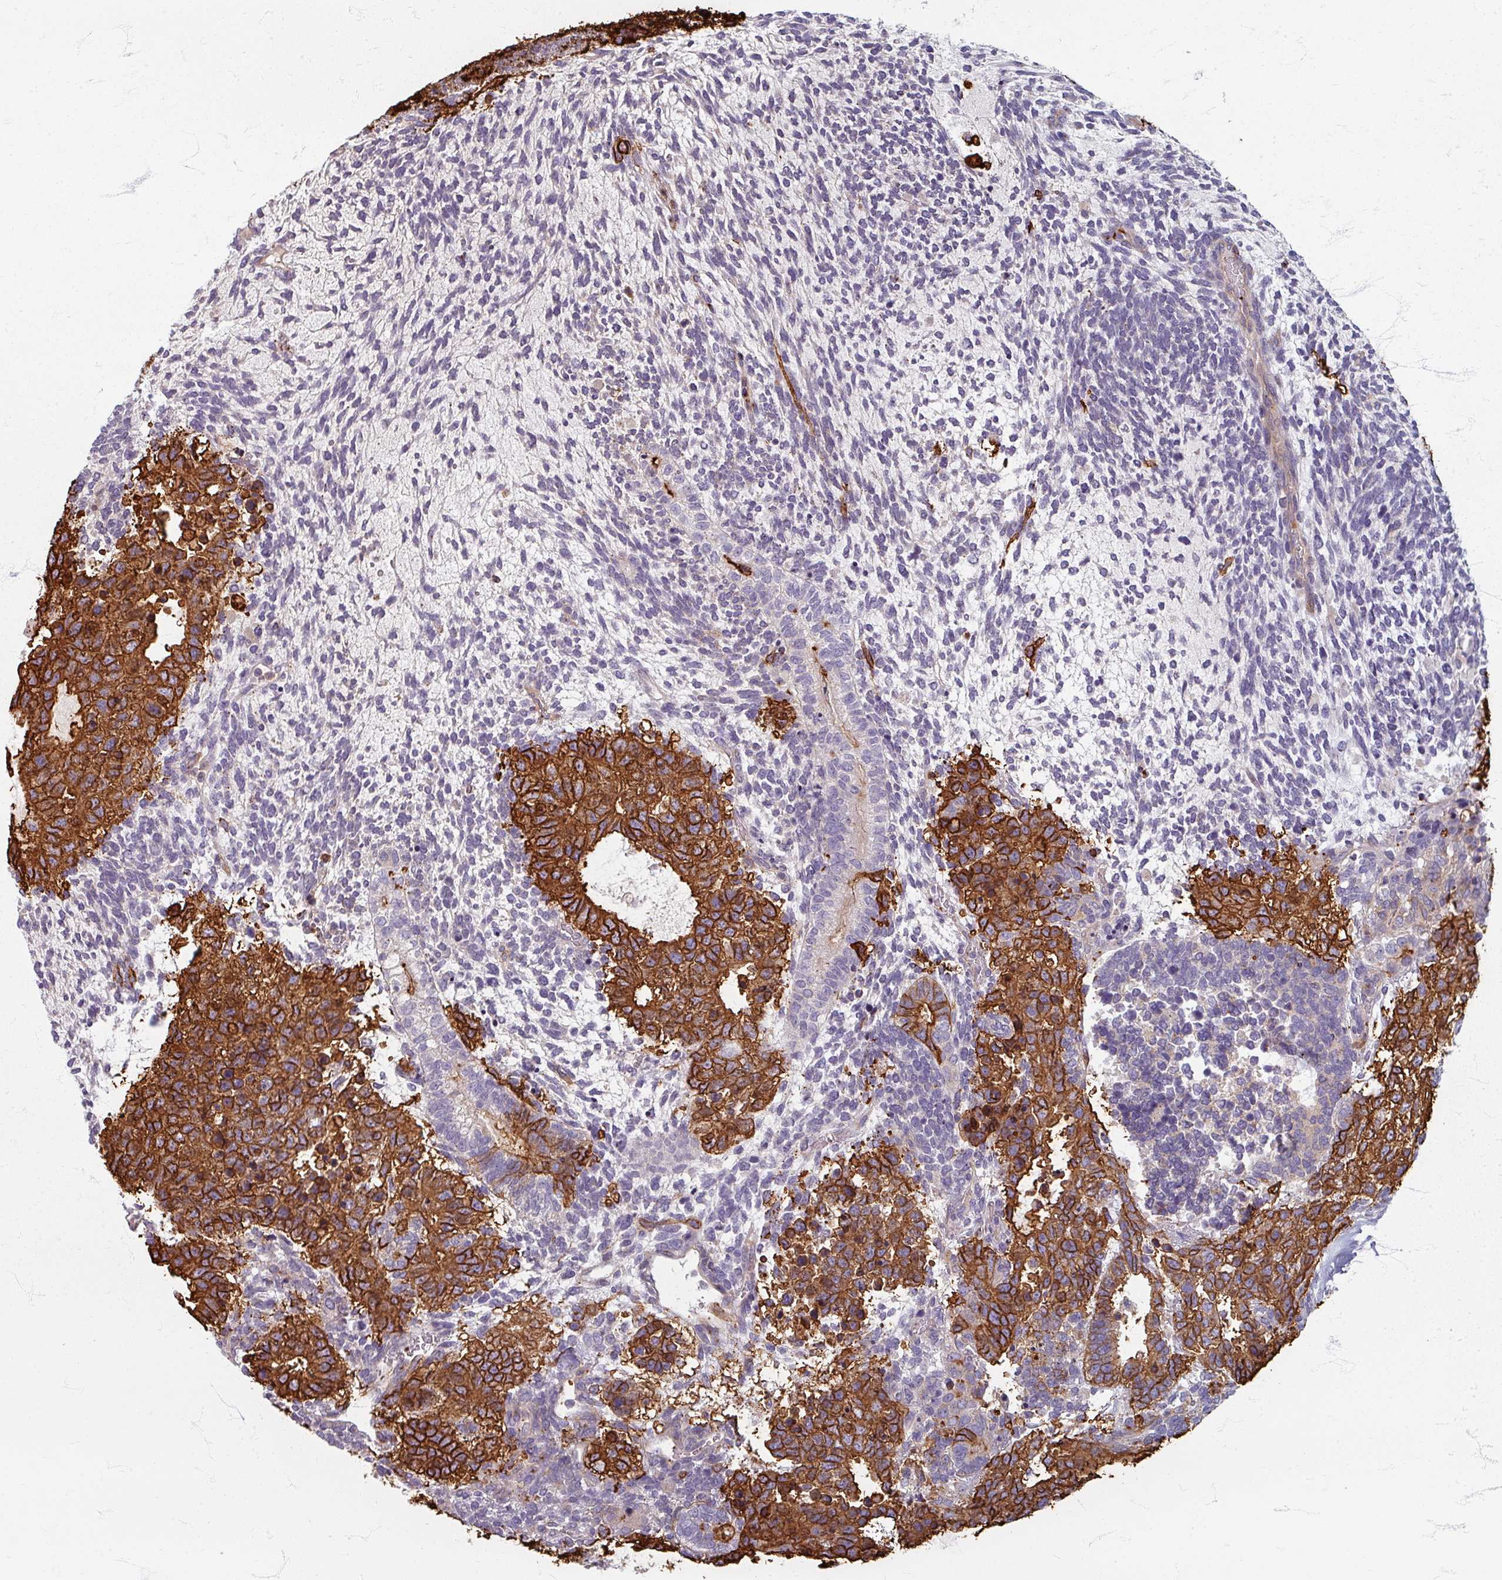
{"staining": {"intensity": "strong", "quantity": "25%-75%", "location": "cytoplasmic/membranous"}, "tissue": "testis cancer", "cell_type": "Tumor cells", "image_type": "cancer", "snomed": [{"axis": "morphology", "description": "Carcinoma, Embryonal, NOS"}, {"axis": "topography", "description": "Testis"}], "caption": "Brown immunohistochemical staining in embryonal carcinoma (testis) exhibits strong cytoplasmic/membranous expression in about 25%-75% of tumor cells.", "gene": "GABARAPL1", "patient": {"sex": "male", "age": 23}}